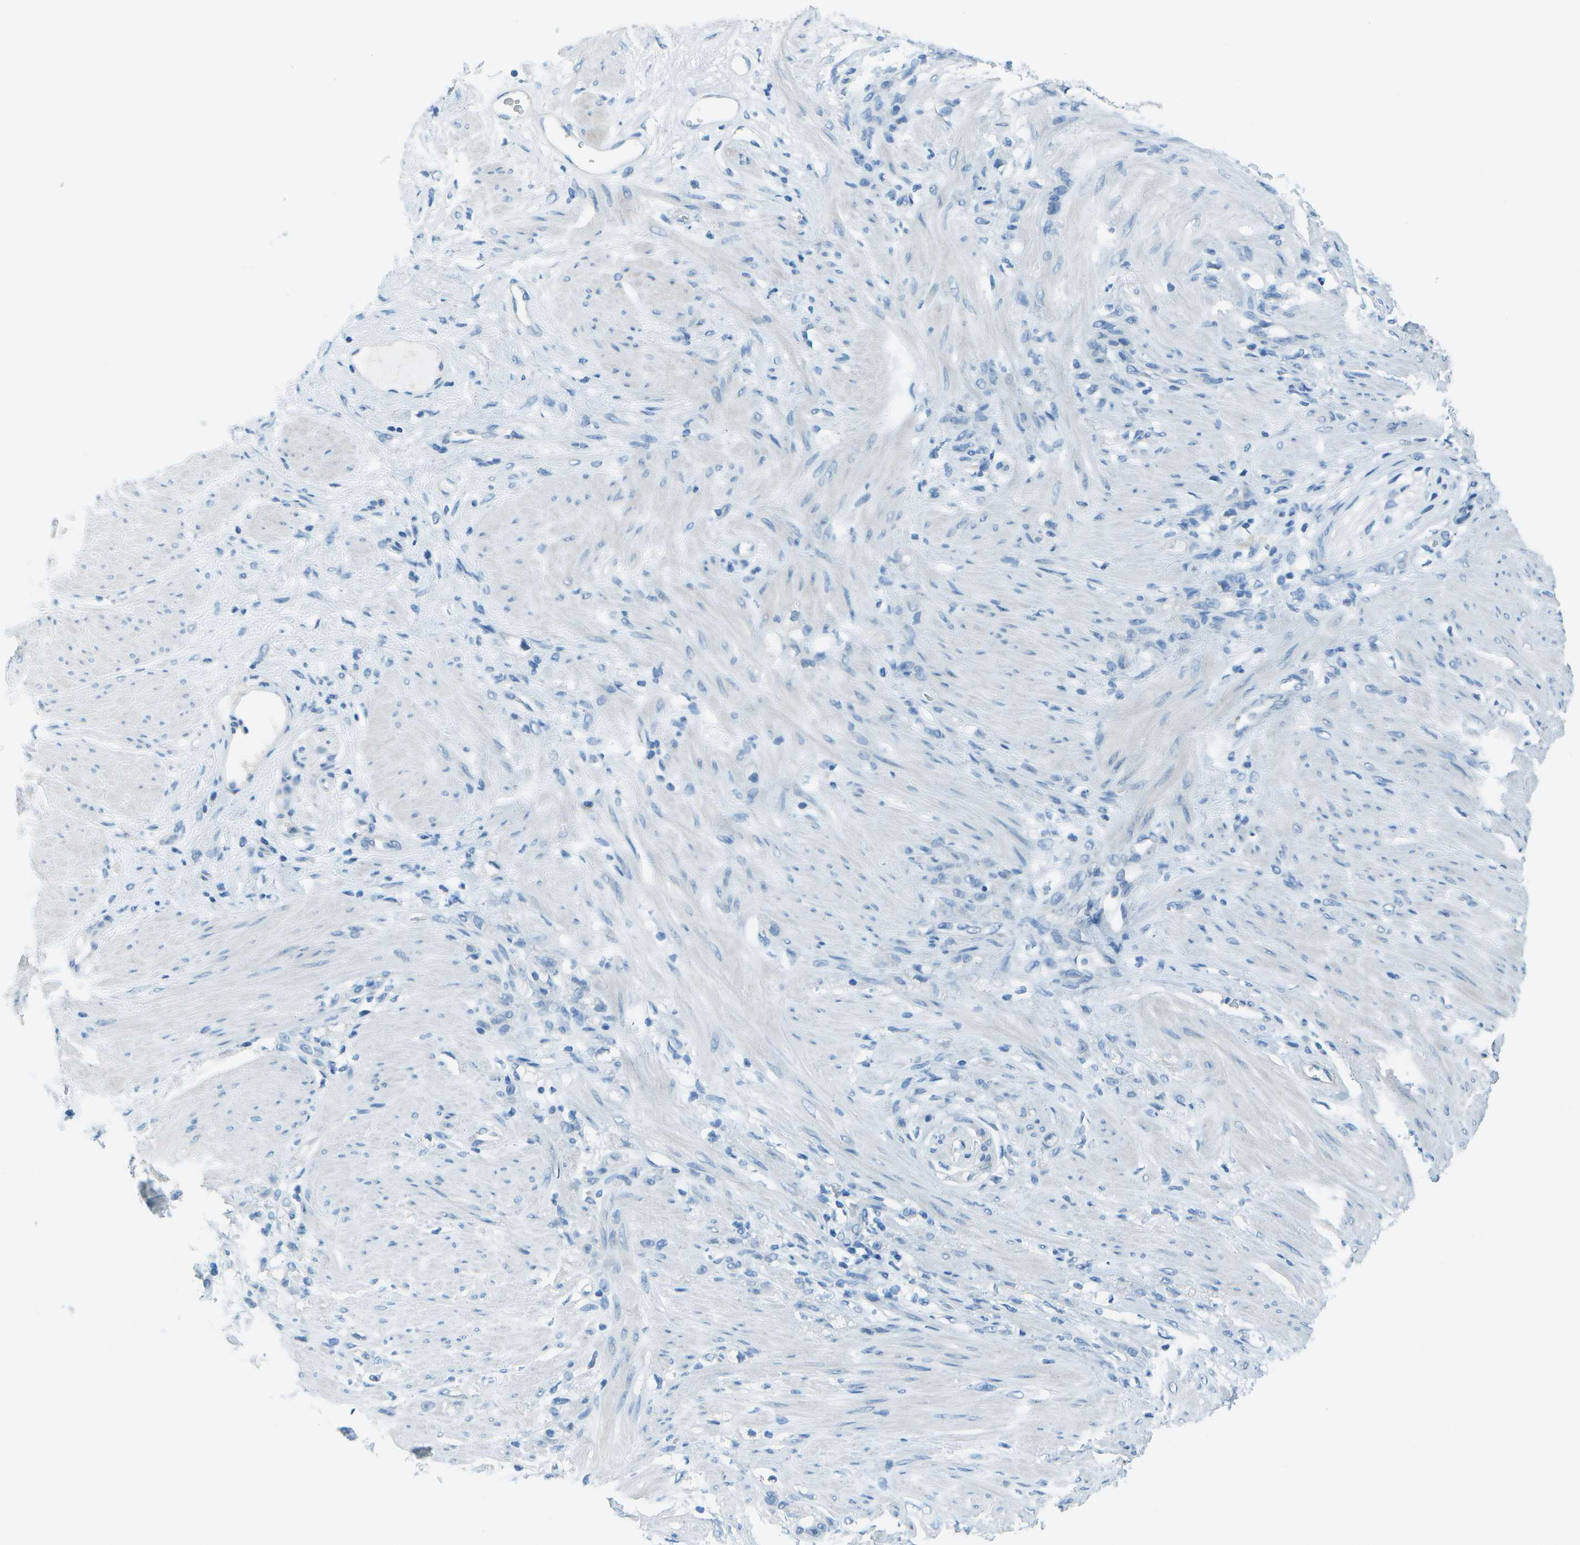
{"staining": {"intensity": "negative", "quantity": "none", "location": "none"}, "tissue": "stomach cancer", "cell_type": "Tumor cells", "image_type": "cancer", "snomed": [{"axis": "morphology", "description": "Adenocarcinoma, NOS"}, {"axis": "topography", "description": "Stomach"}], "caption": "The immunohistochemistry photomicrograph has no significant expression in tumor cells of adenocarcinoma (stomach) tissue. Brightfield microscopy of immunohistochemistry stained with DAB (brown) and hematoxylin (blue), captured at high magnification.", "gene": "FGF1", "patient": {"sex": "male", "age": 82}}